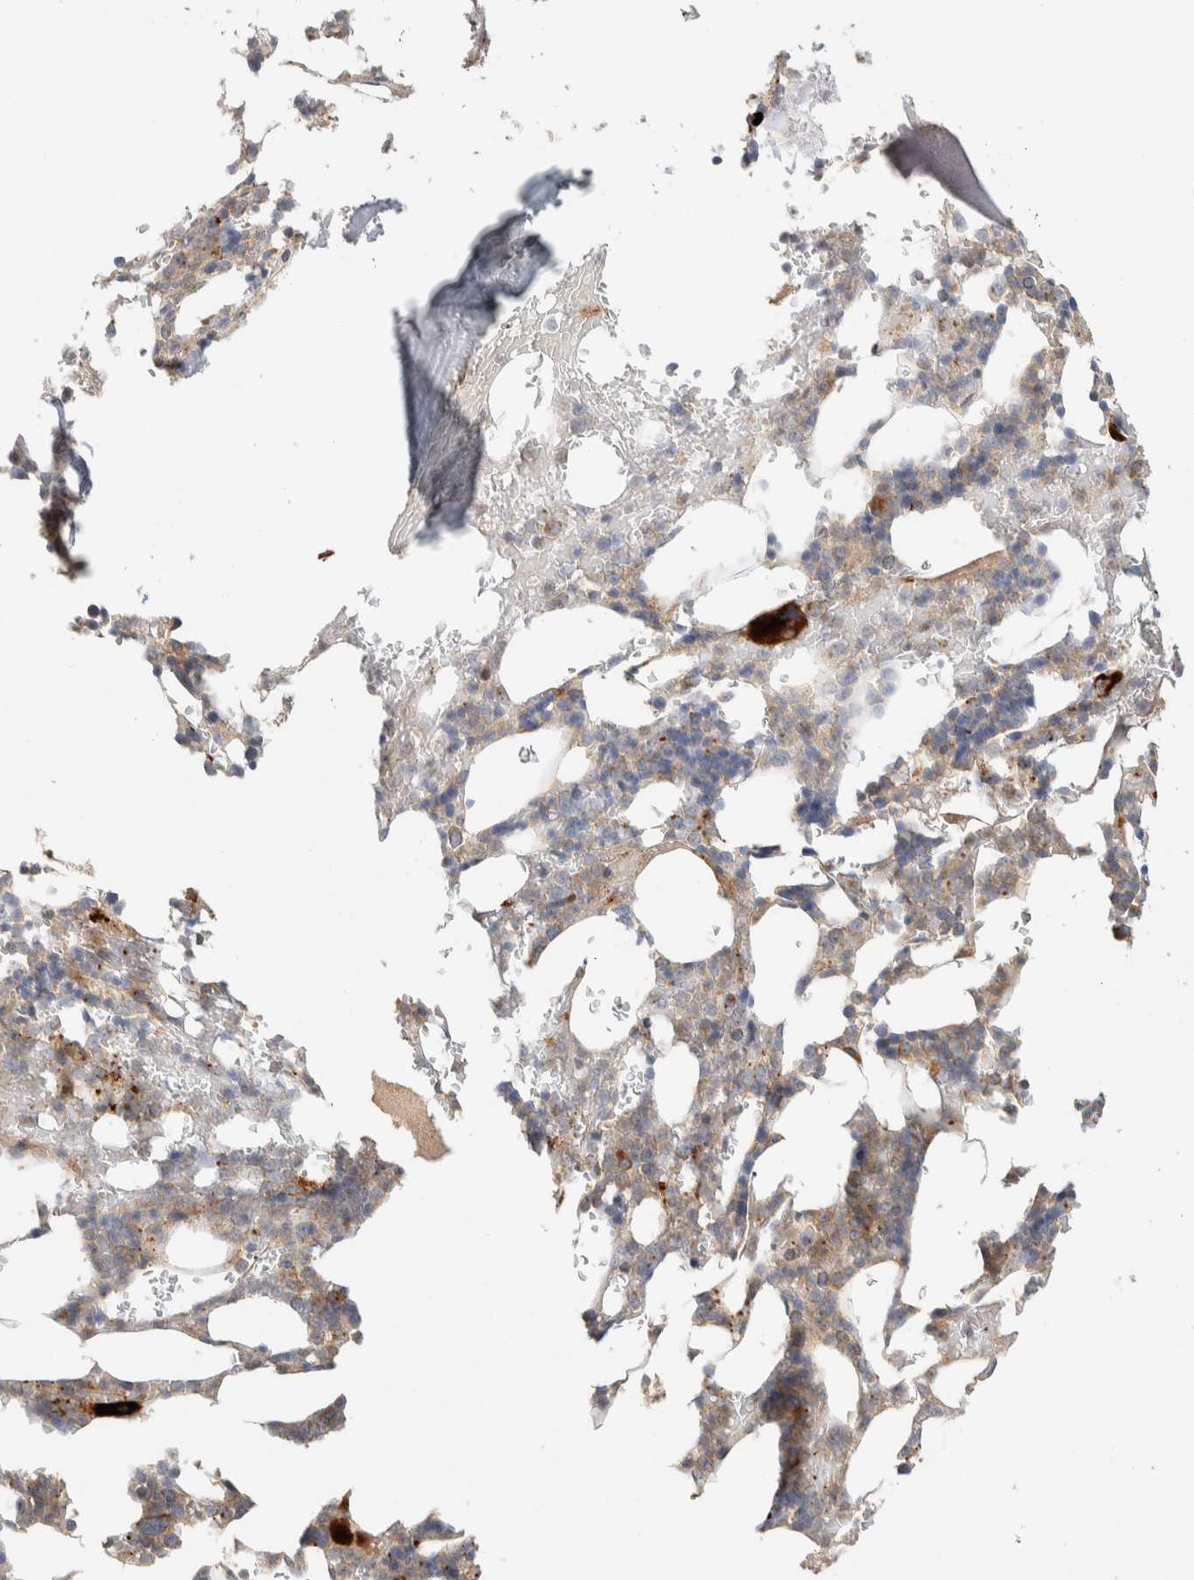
{"staining": {"intensity": "strong", "quantity": "<25%", "location": "cytoplasmic/membranous"}, "tissue": "bone marrow", "cell_type": "Hematopoietic cells", "image_type": "normal", "snomed": [{"axis": "morphology", "description": "Normal tissue, NOS"}, {"axis": "topography", "description": "Bone marrow"}], "caption": "Immunohistochemical staining of benign bone marrow exhibits medium levels of strong cytoplasmic/membranous expression in about <25% of hematopoietic cells. Using DAB (3,3'-diaminobenzidine) (brown) and hematoxylin (blue) stains, captured at high magnification using brightfield microscopy.", "gene": "KIF9", "patient": {"sex": "female", "age": 81}}